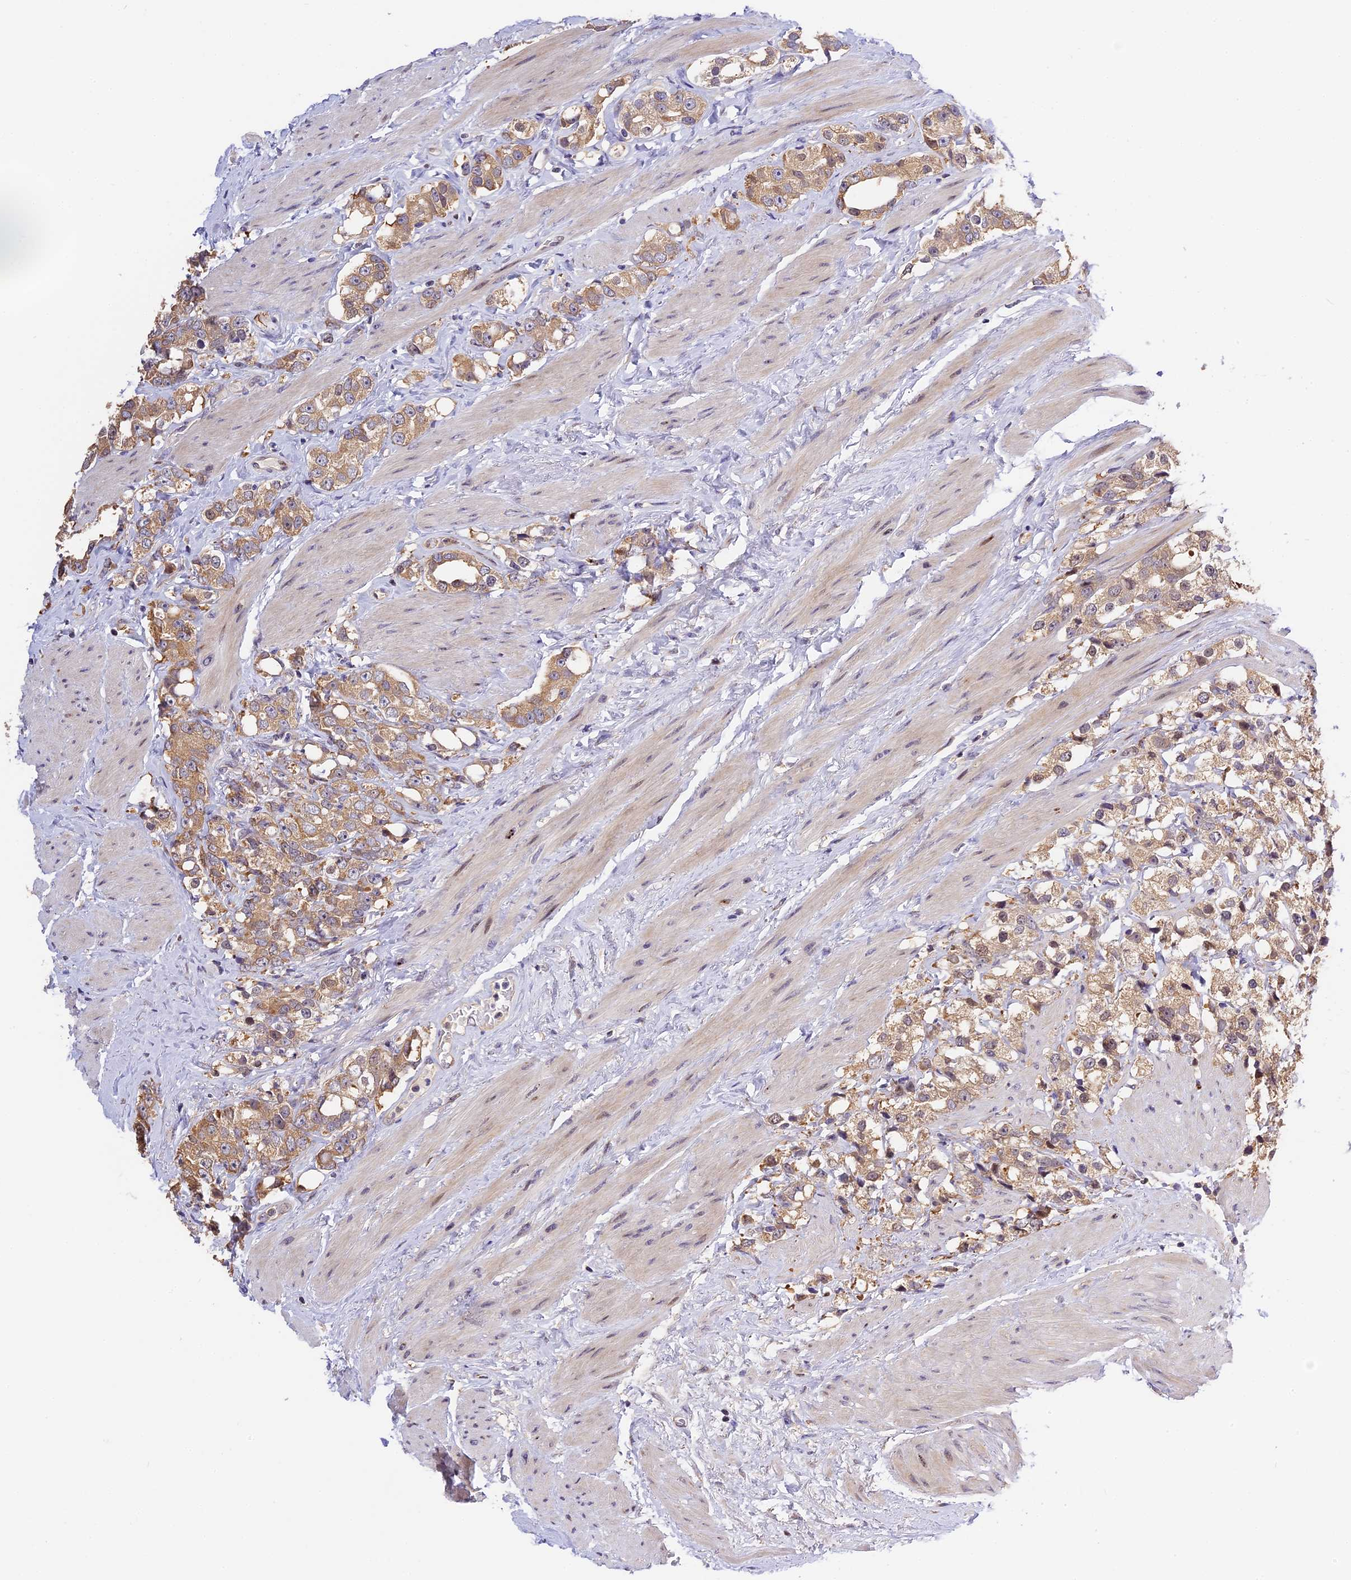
{"staining": {"intensity": "moderate", "quantity": ">75%", "location": "cytoplasmic/membranous"}, "tissue": "prostate cancer", "cell_type": "Tumor cells", "image_type": "cancer", "snomed": [{"axis": "morphology", "description": "Adenocarcinoma, NOS"}, {"axis": "topography", "description": "Prostate"}], "caption": "DAB immunohistochemical staining of adenocarcinoma (prostate) reveals moderate cytoplasmic/membranous protein staining in approximately >75% of tumor cells.", "gene": "BSCL2", "patient": {"sex": "male", "age": 79}}